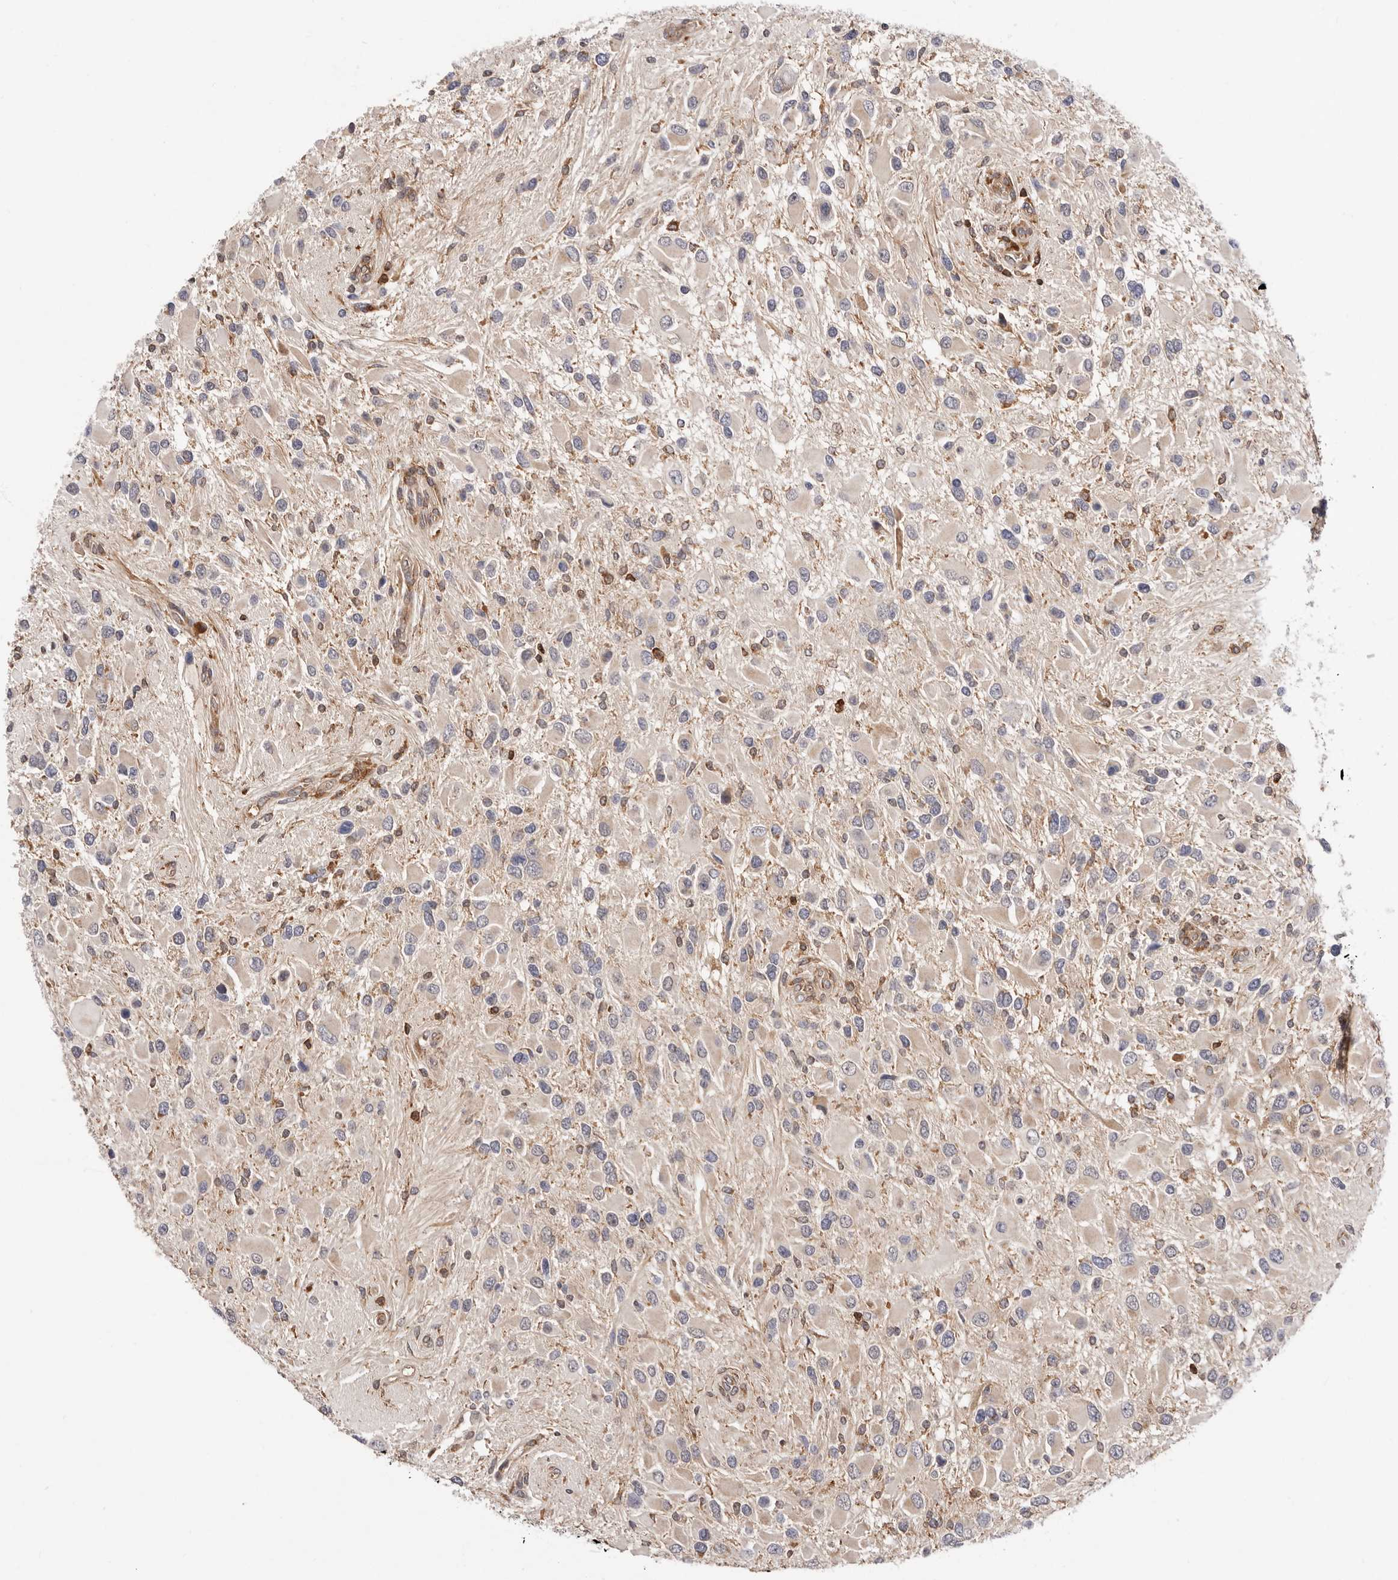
{"staining": {"intensity": "weak", "quantity": "<25%", "location": "cytoplasmic/membranous"}, "tissue": "glioma", "cell_type": "Tumor cells", "image_type": "cancer", "snomed": [{"axis": "morphology", "description": "Glioma, malignant, High grade"}, {"axis": "topography", "description": "Brain"}], "caption": "This micrograph is of malignant glioma (high-grade) stained with IHC to label a protein in brown with the nuclei are counter-stained blue. There is no positivity in tumor cells.", "gene": "RNF213", "patient": {"sex": "male", "age": 53}}